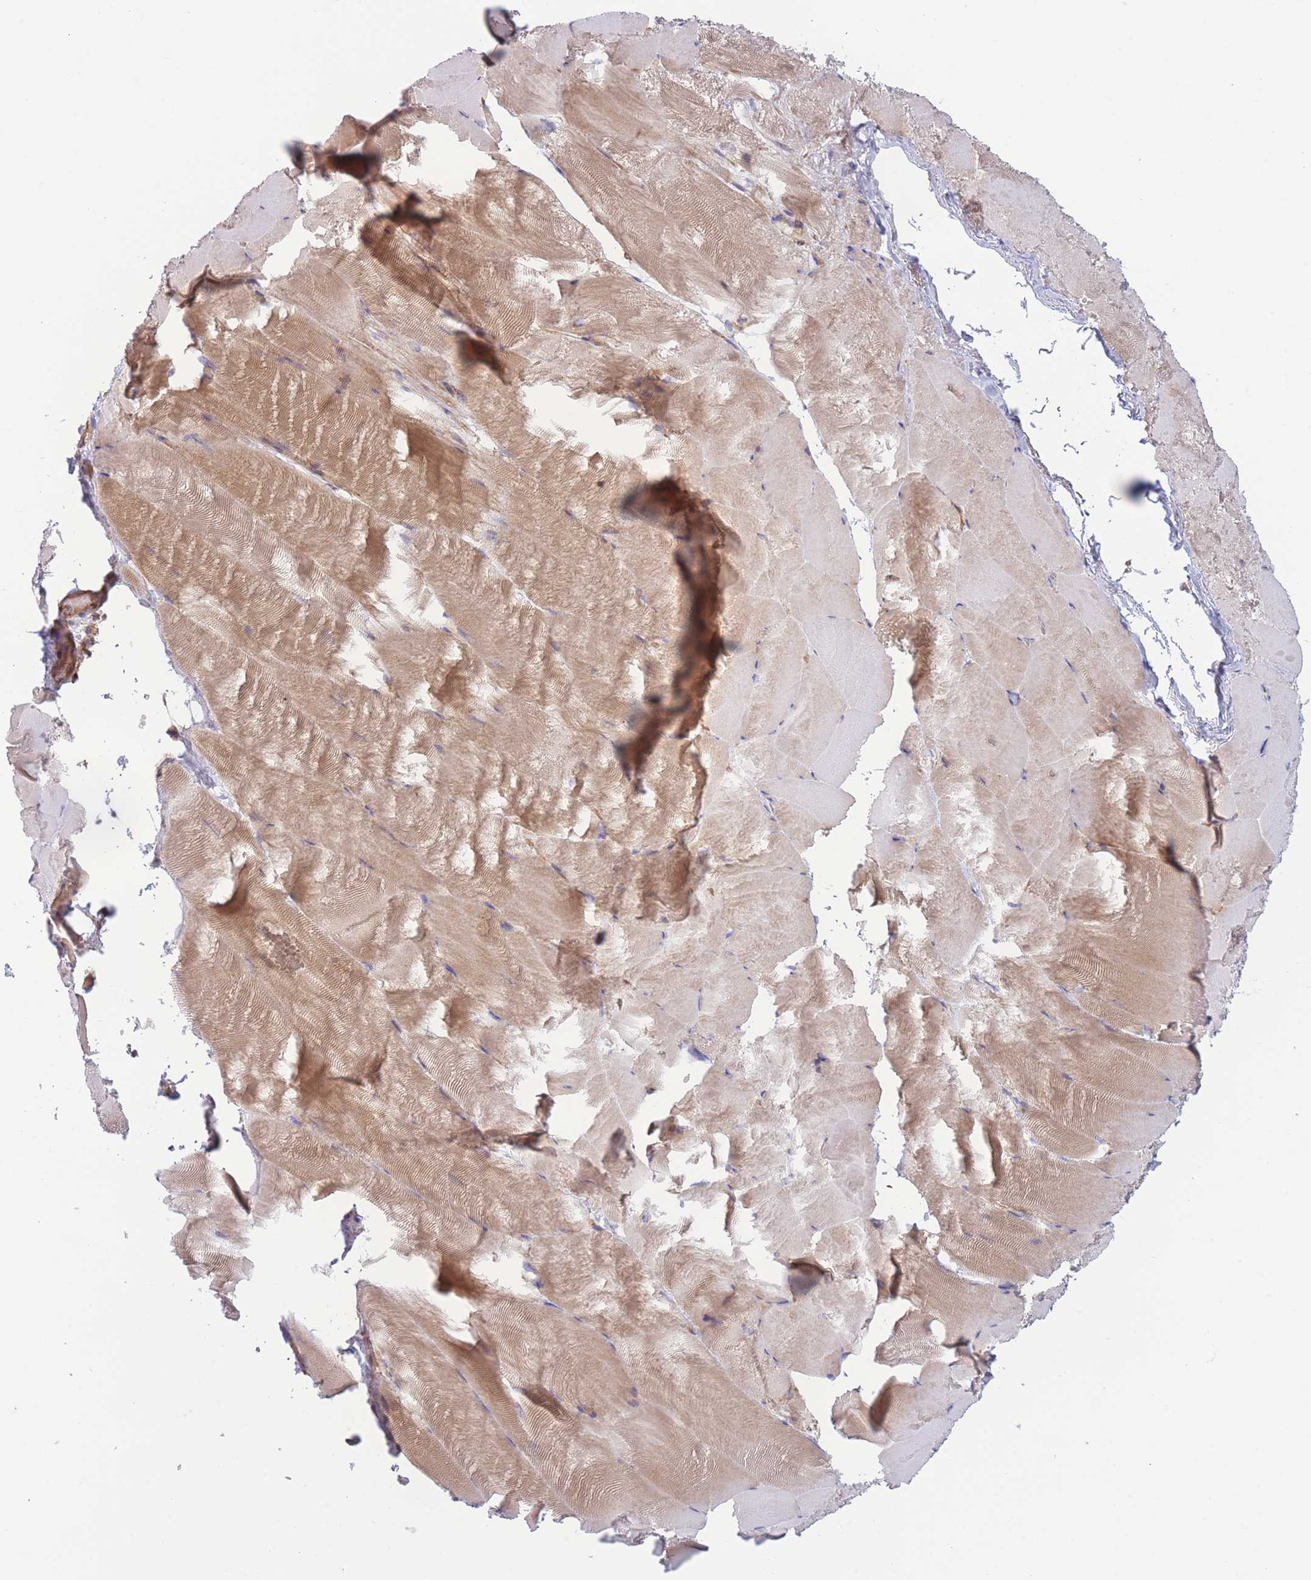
{"staining": {"intensity": "moderate", "quantity": "25%-75%", "location": "cytoplasmic/membranous"}, "tissue": "skeletal muscle", "cell_type": "Myocytes", "image_type": "normal", "snomed": [{"axis": "morphology", "description": "Normal tissue, NOS"}, {"axis": "topography", "description": "Skeletal muscle"}], "caption": "Immunohistochemical staining of benign skeletal muscle displays moderate cytoplasmic/membranous protein positivity in approximately 25%-75% of myocytes.", "gene": "WDR93", "patient": {"sex": "female", "age": 64}}